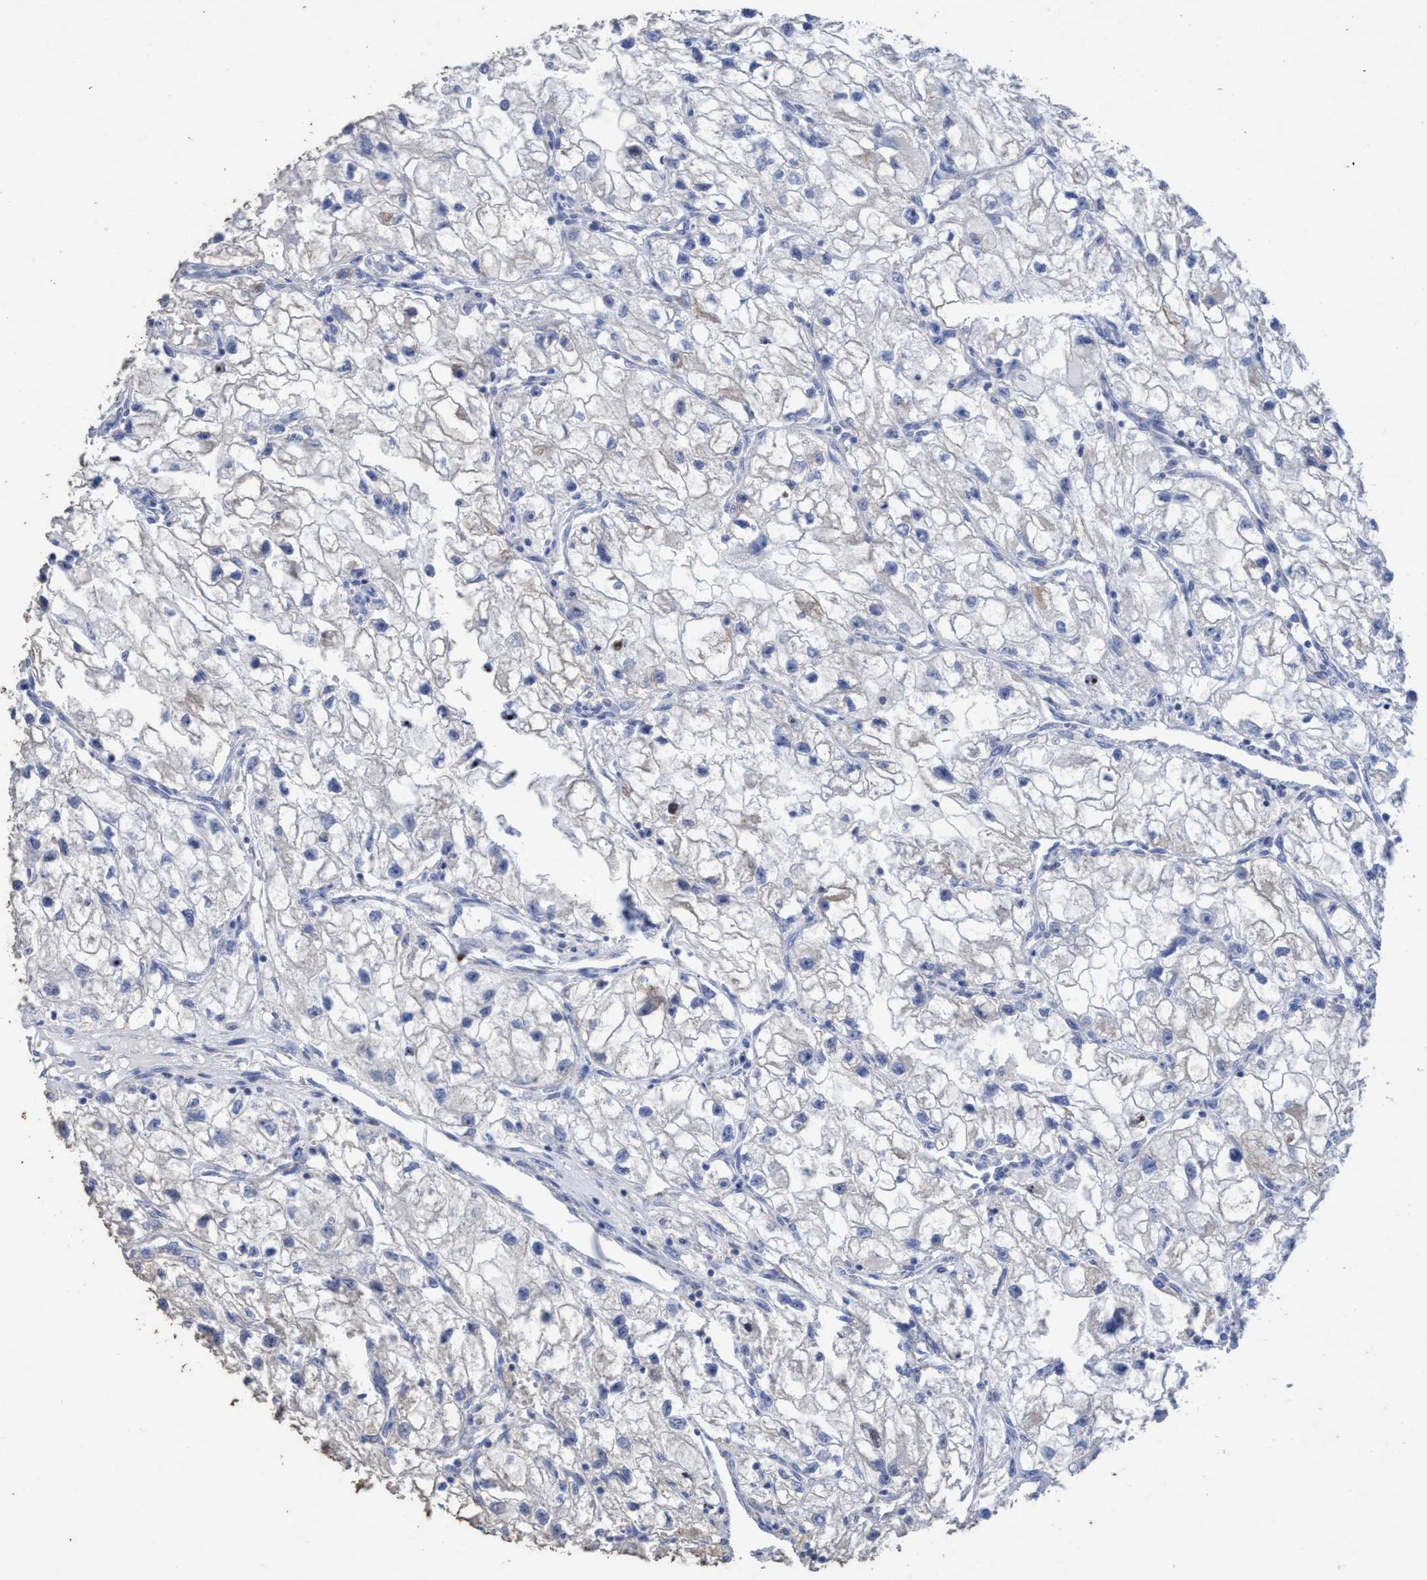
{"staining": {"intensity": "negative", "quantity": "none", "location": "none"}, "tissue": "renal cancer", "cell_type": "Tumor cells", "image_type": "cancer", "snomed": [{"axis": "morphology", "description": "Adenocarcinoma, NOS"}, {"axis": "topography", "description": "Kidney"}], "caption": "Immunohistochemical staining of human adenocarcinoma (renal) reveals no significant expression in tumor cells.", "gene": "RSAD1", "patient": {"sex": "female", "age": 70}}